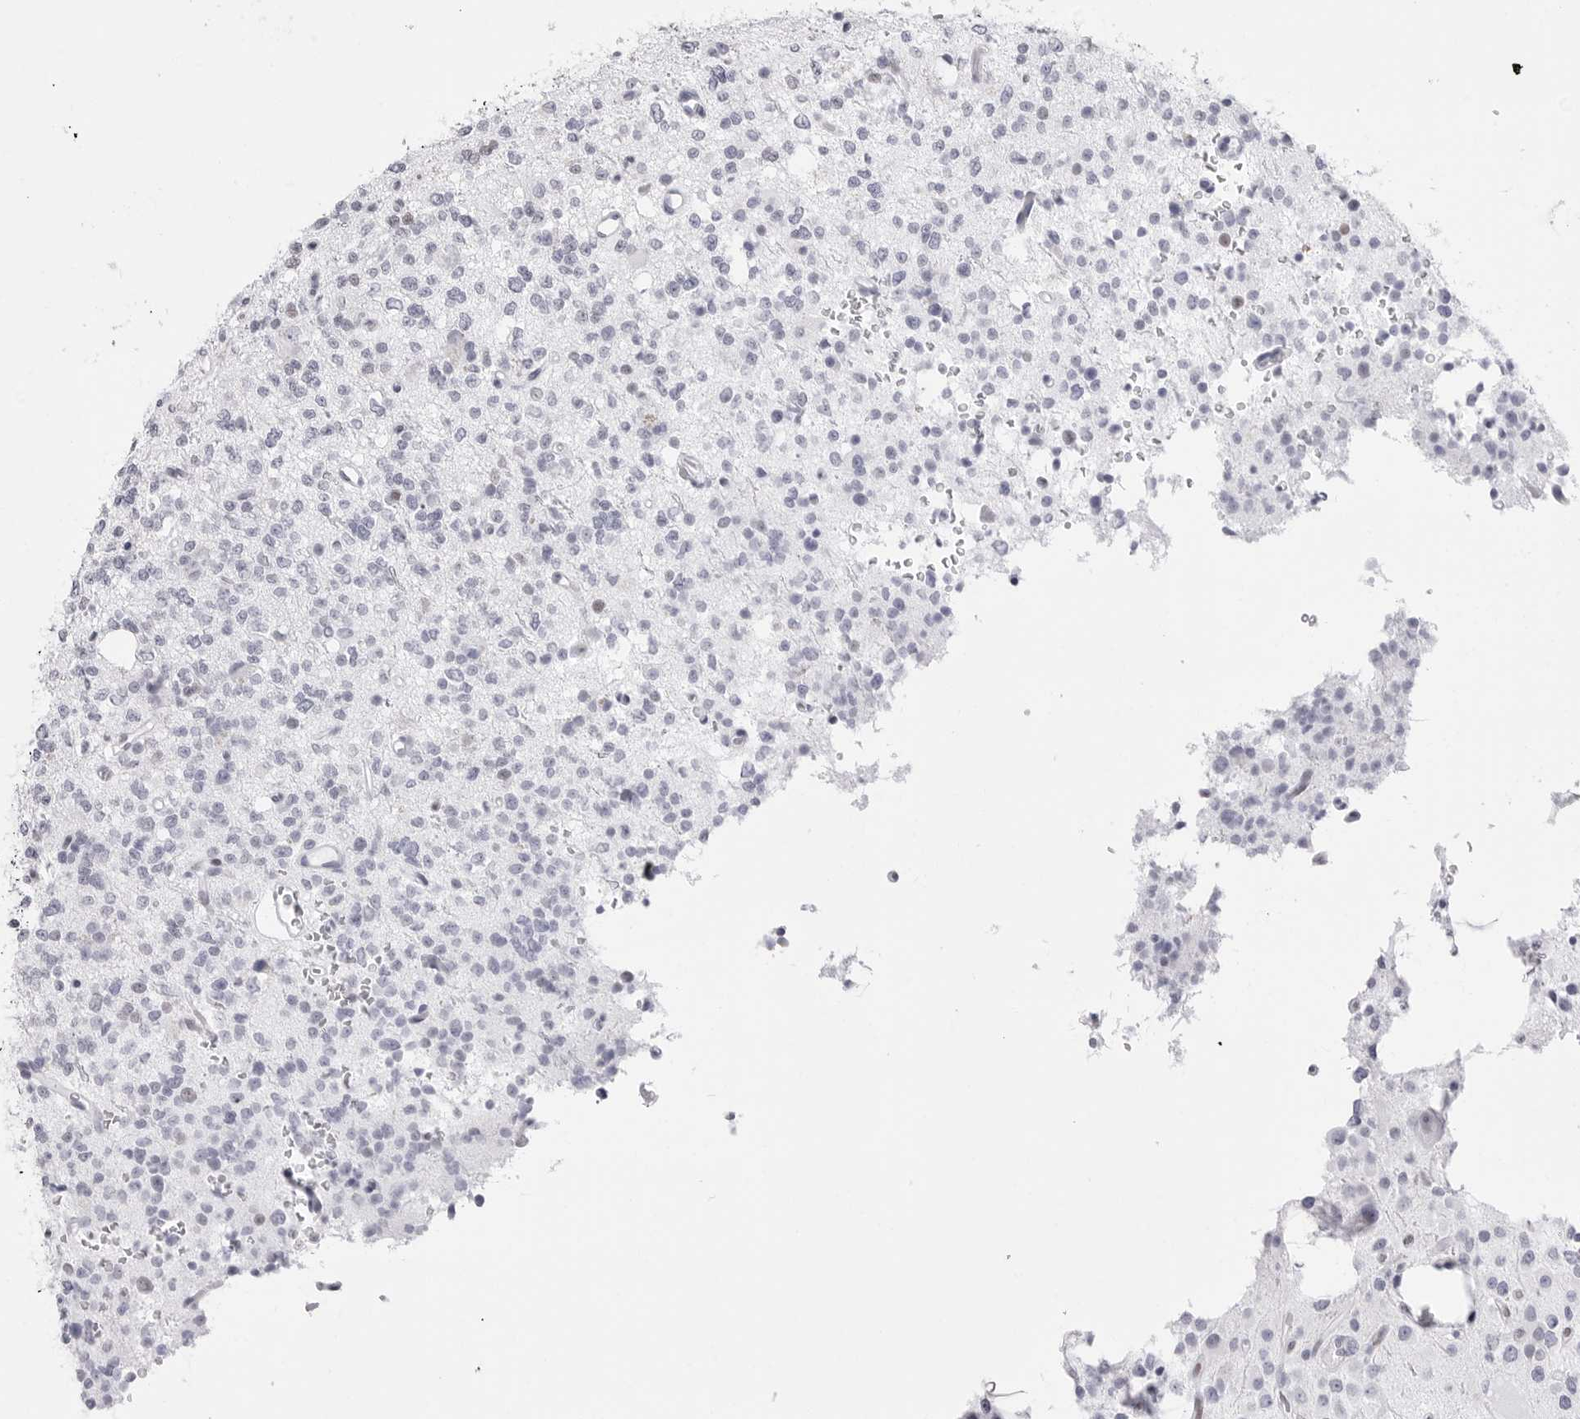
{"staining": {"intensity": "weak", "quantity": "<25%", "location": "nuclear"}, "tissue": "glioma", "cell_type": "Tumor cells", "image_type": "cancer", "snomed": [{"axis": "morphology", "description": "Glioma, malignant, High grade"}, {"axis": "topography", "description": "Brain"}], "caption": "Tumor cells show no significant protein positivity in malignant high-grade glioma.", "gene": "NASP", "patient": {"sex": "female", "age": 62}}